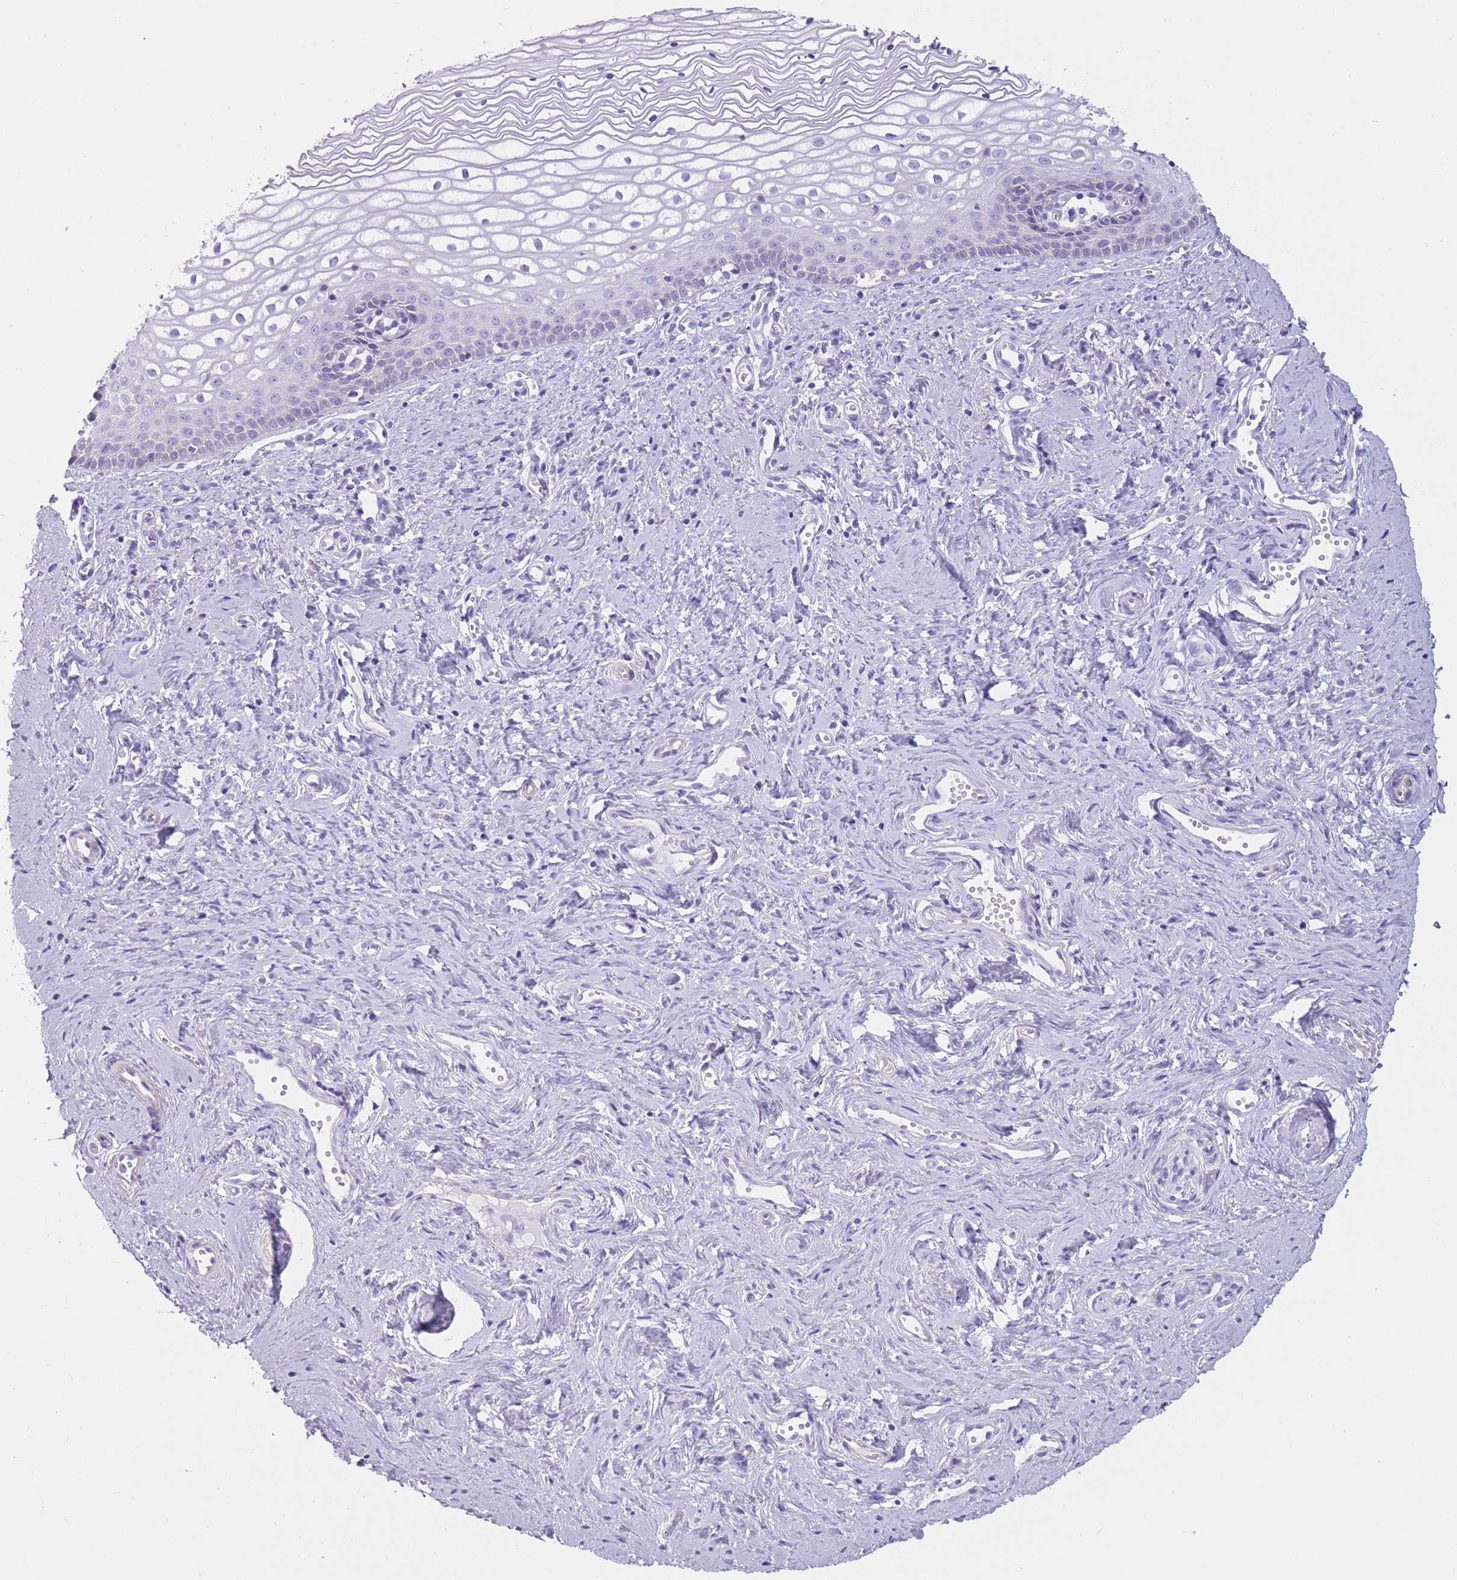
{"staining": {"intensity": "negative", "quantity": "none", "location": "none"}, "tissue": "vagina", "cell_type": "Squamous epithelial cells", "image_type": "normal", "snomed": [{"axis": "morphology", "description": "Normal tissue, NOS"}, {"axis": "topography", "description": "Vagina"}], "caption": "Immunohistochemistry (IHC) micrograph of unremarkable vagina: human vagina stained with DAB displays no significant protein positivity in squamous epithelial cells. The staining was performed using DAB to visualize the protein expression in brown, while the nuclei were stained in blue with hematoxylin (Magnification: 20x).", "gene": "OR11H12", "patient": {"sex": "female", "age": 59}}